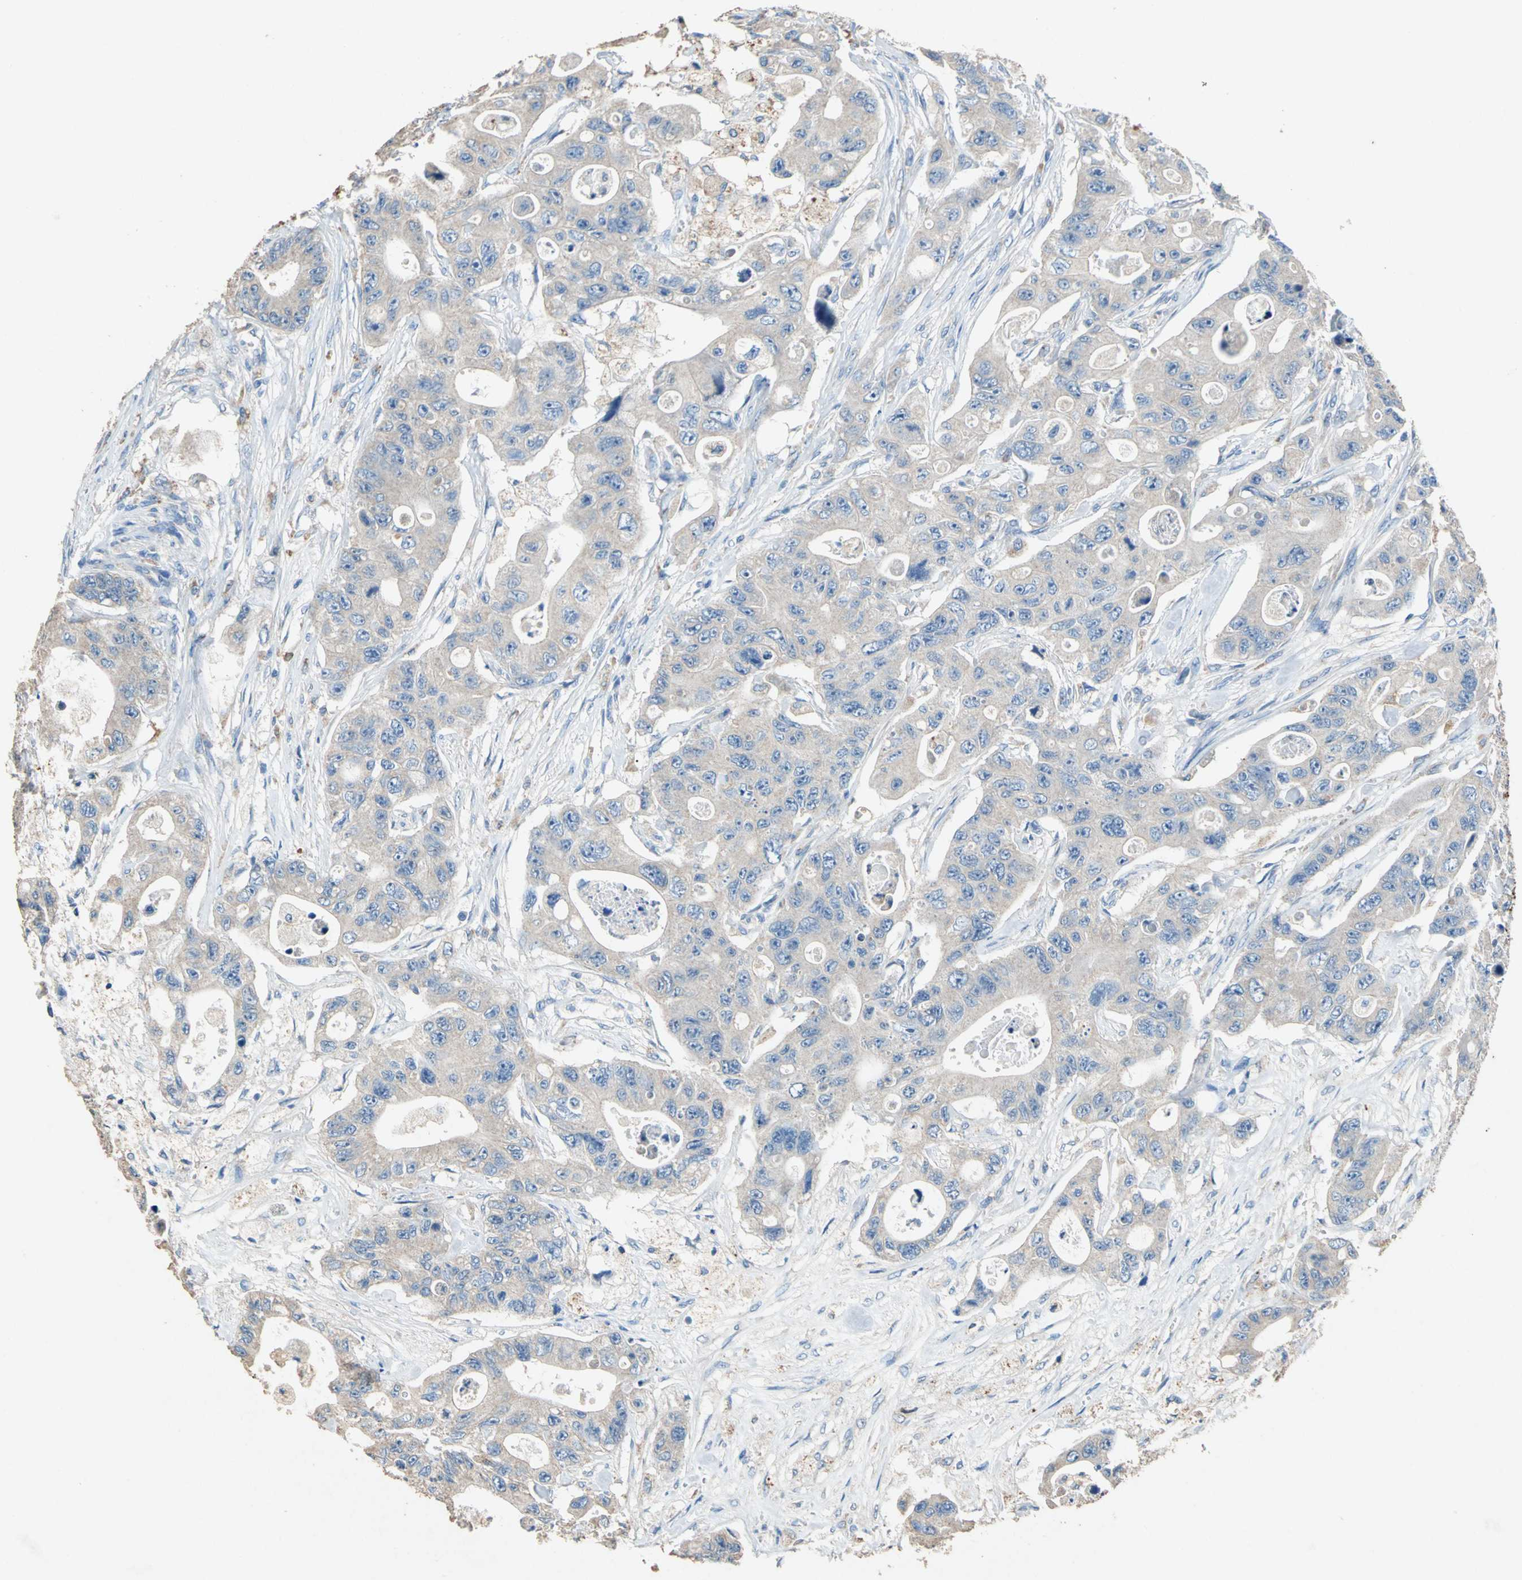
{"staining": {"intensity": "weak", "quantity": ">75%", "location": "cytoplasmic/membranous"}, "tissue": "colorectal cancer", "cell_type": "Tumor cells", "image_type": "cancer", "snomed": [{"axis": "morphology", "description": "Adenocarcinoma, NOS"}, {"axis": "topography", "description": "Colon"}], "caption": "This is an image of IHC staining of colorectal cancer, which shows weak staining in the cytoplasmic/membranous of tumor cells.", "gene": "ADAMTS5", "patient": {"sex": "female", "age": 46}}